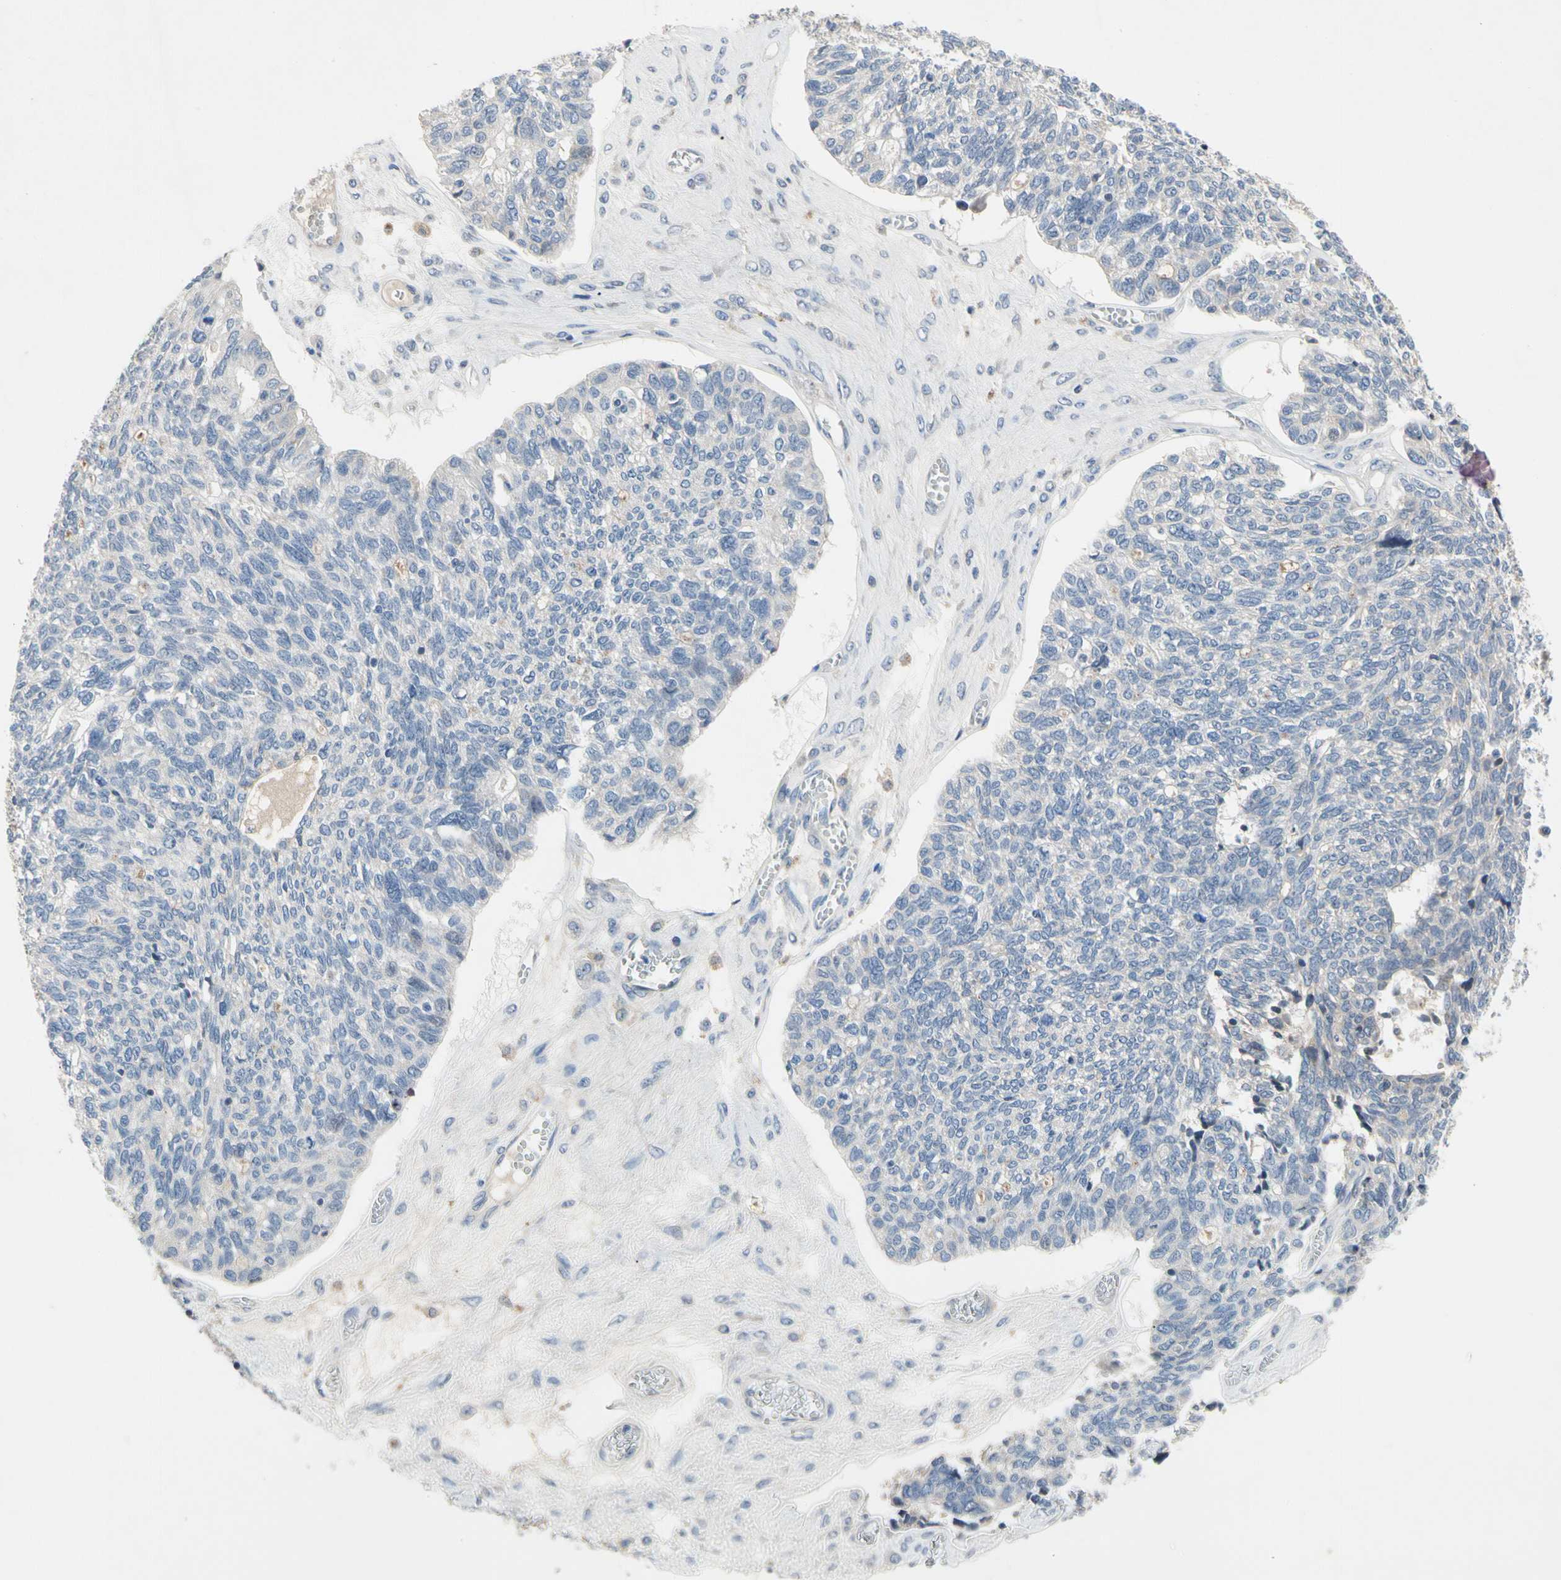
{"staining": {"intensity": "negative", "quantity": "none", "location": "none"}, "tissue": "ovarian cancer", "cell_type": "Tumor cells", "image_type": "cancer", "snomed": [{"axis": "morphology", "description": "Cystadenocarcinoma, serous, NOS"}, {"axis": "topography", "description": "Ovary"}], "caption": "Ovarian cancer was stained to show a protein in brown. There is no significant expression in tumor cells.", "gene": "GAS6", "patient": {"sex": "female", "age": 79}}